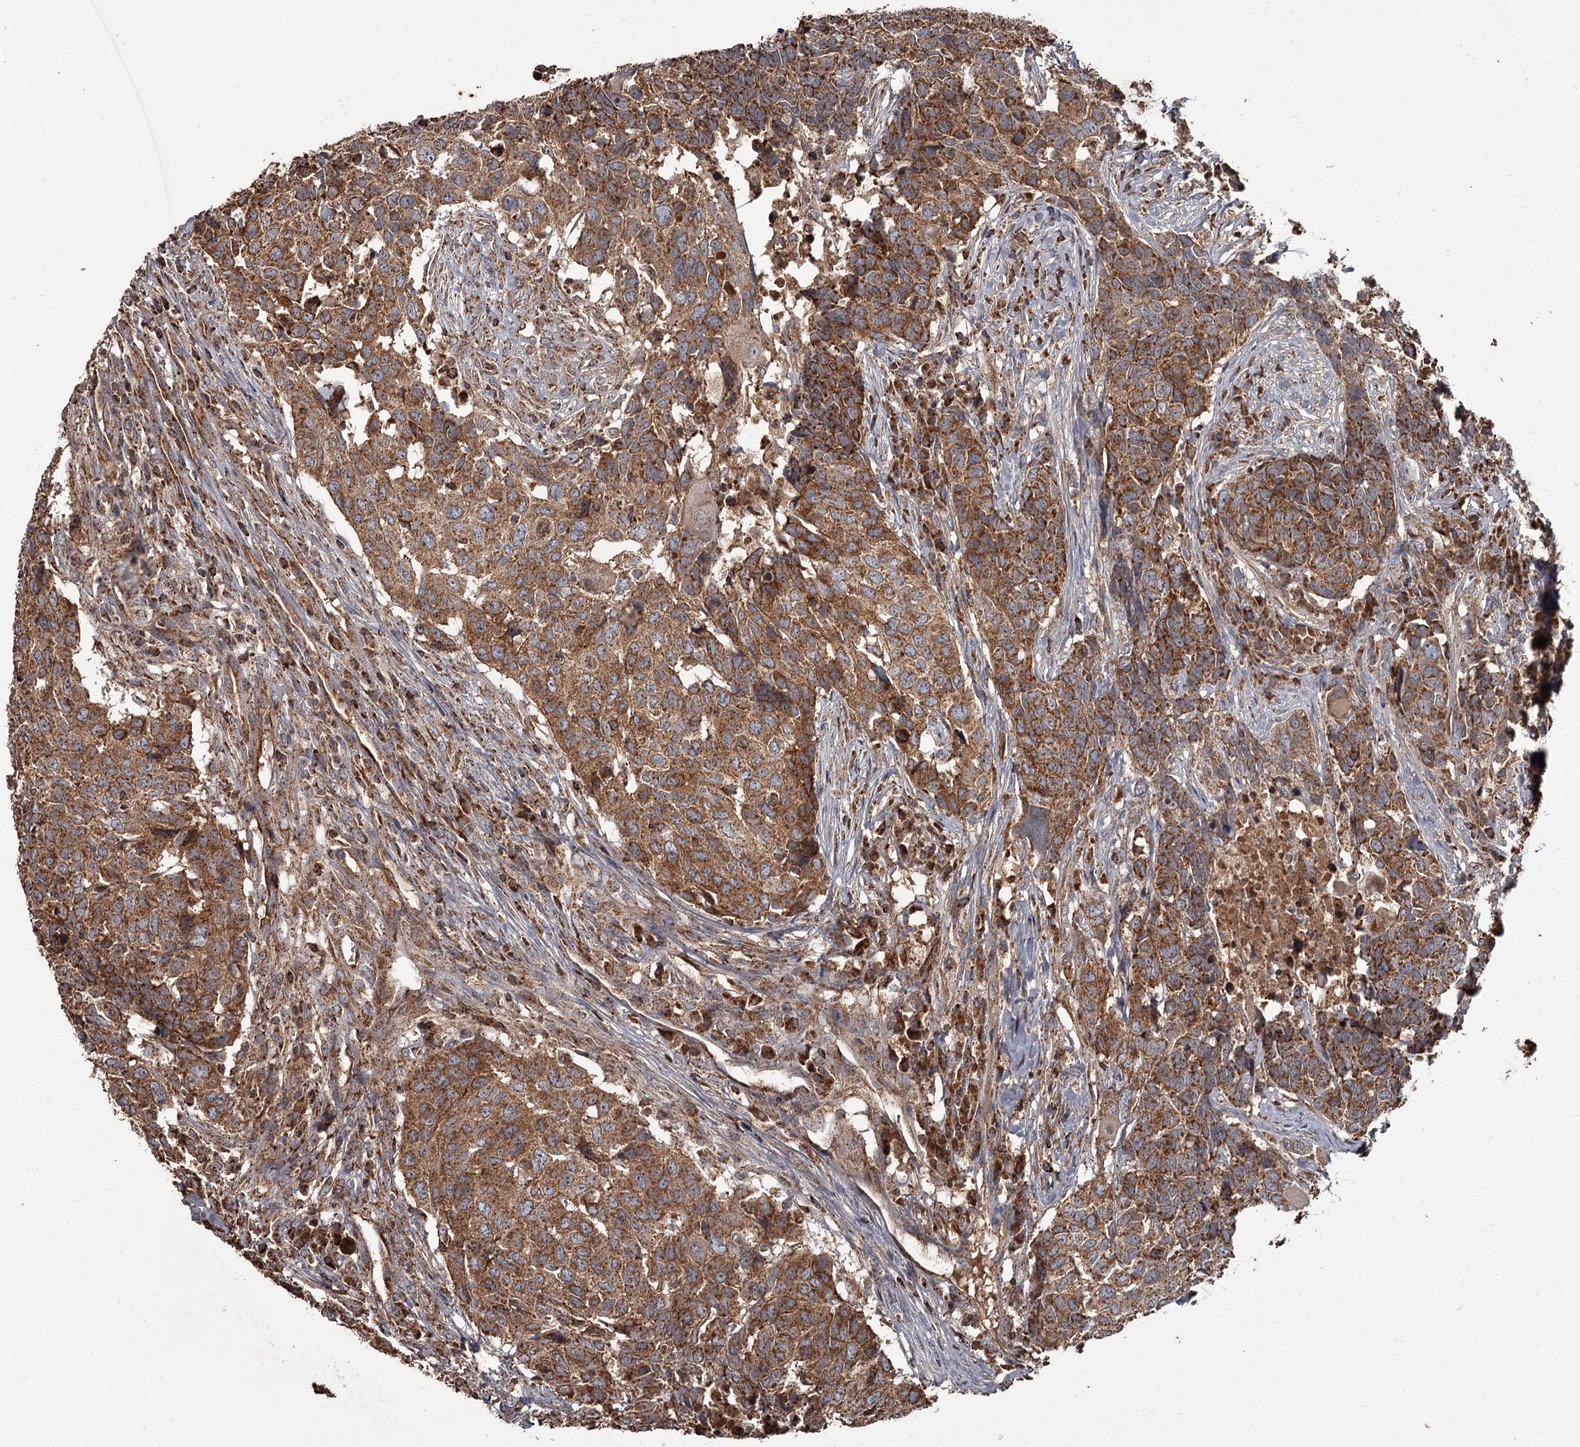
{"staining": {"intensity": "strong", "quantity": ">75%", "location": "cytoplasmic/membranous"}, "tissue": "head and neck cancer", "cell_type": "Tumor cells", "image_type": "cancer", "snomed": [{"axis": "morphology", "description": "Squamous cell carcinoma, NOS"}, {"axis": "topography", "description": "Head-Neck"}], "caption": "An image of human head and neck squamous cell carcinoma stained for a protein demonstrates strong cytoplasmic/membranous brown staining in tumor cells.", "gene": "THAP9", "patient": {"sex": "male", "age": 66}}